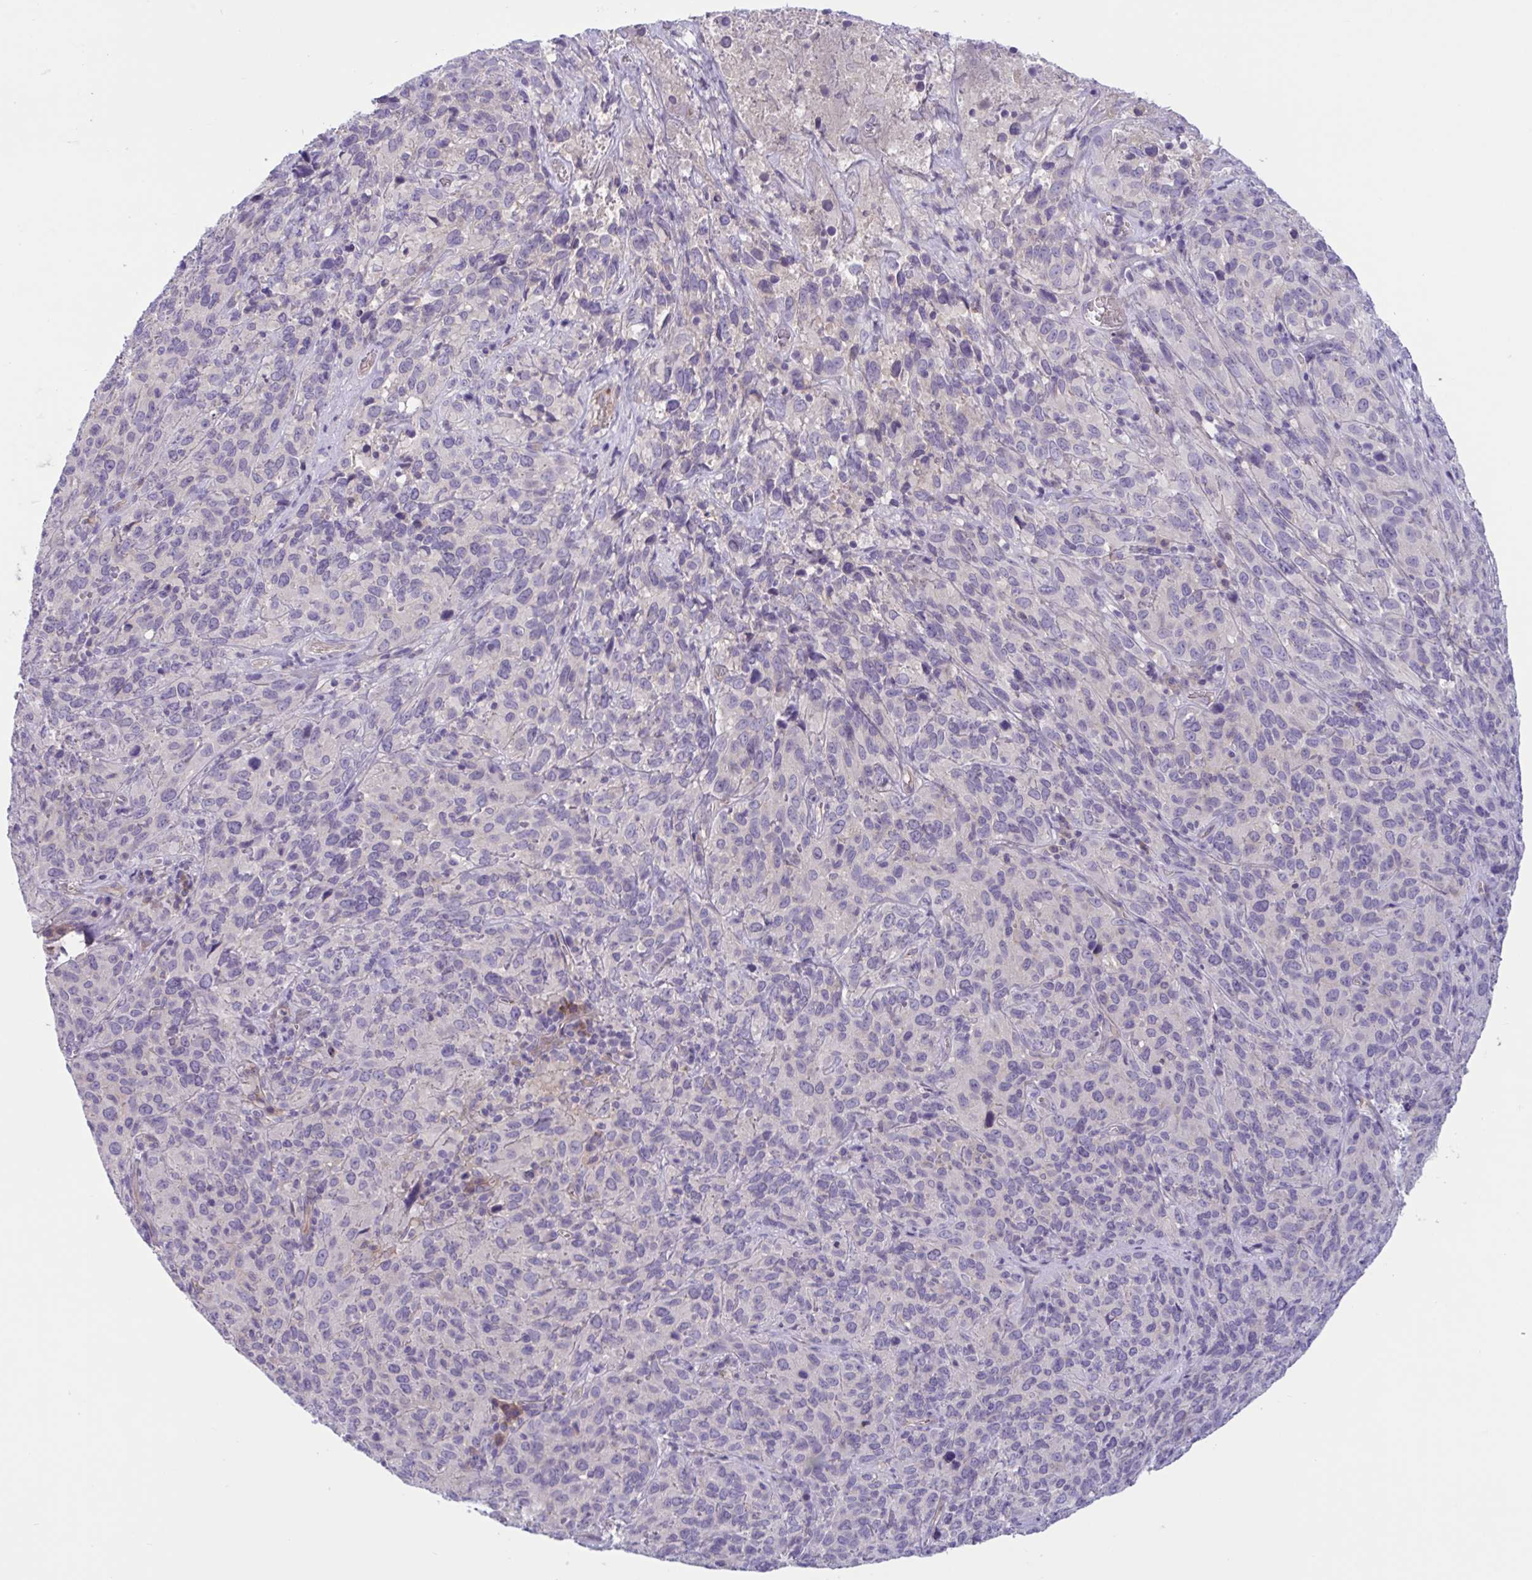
{"staining": {"intensity": "negative", "quantity": "none", "location": "none"}, "tissue": "cervical cancer", "cell_type": "Tumor cells", "image_type": "cancer", "snomed": [{"axis": "morphology", "description": "Squamous cell carcinoma, NOS"}, {"axis": "topography", "description": "Cervix"}], "caption": "High magnification brightfield microscopy of cervical cancer (squamous cell carcinoma) stained with DAB (brown) and counterstained with hematoxylin (blue): tumor cells show no significant expression.", "gene": "TTC7B", "patient": {"sex": "female", "age": 51}}